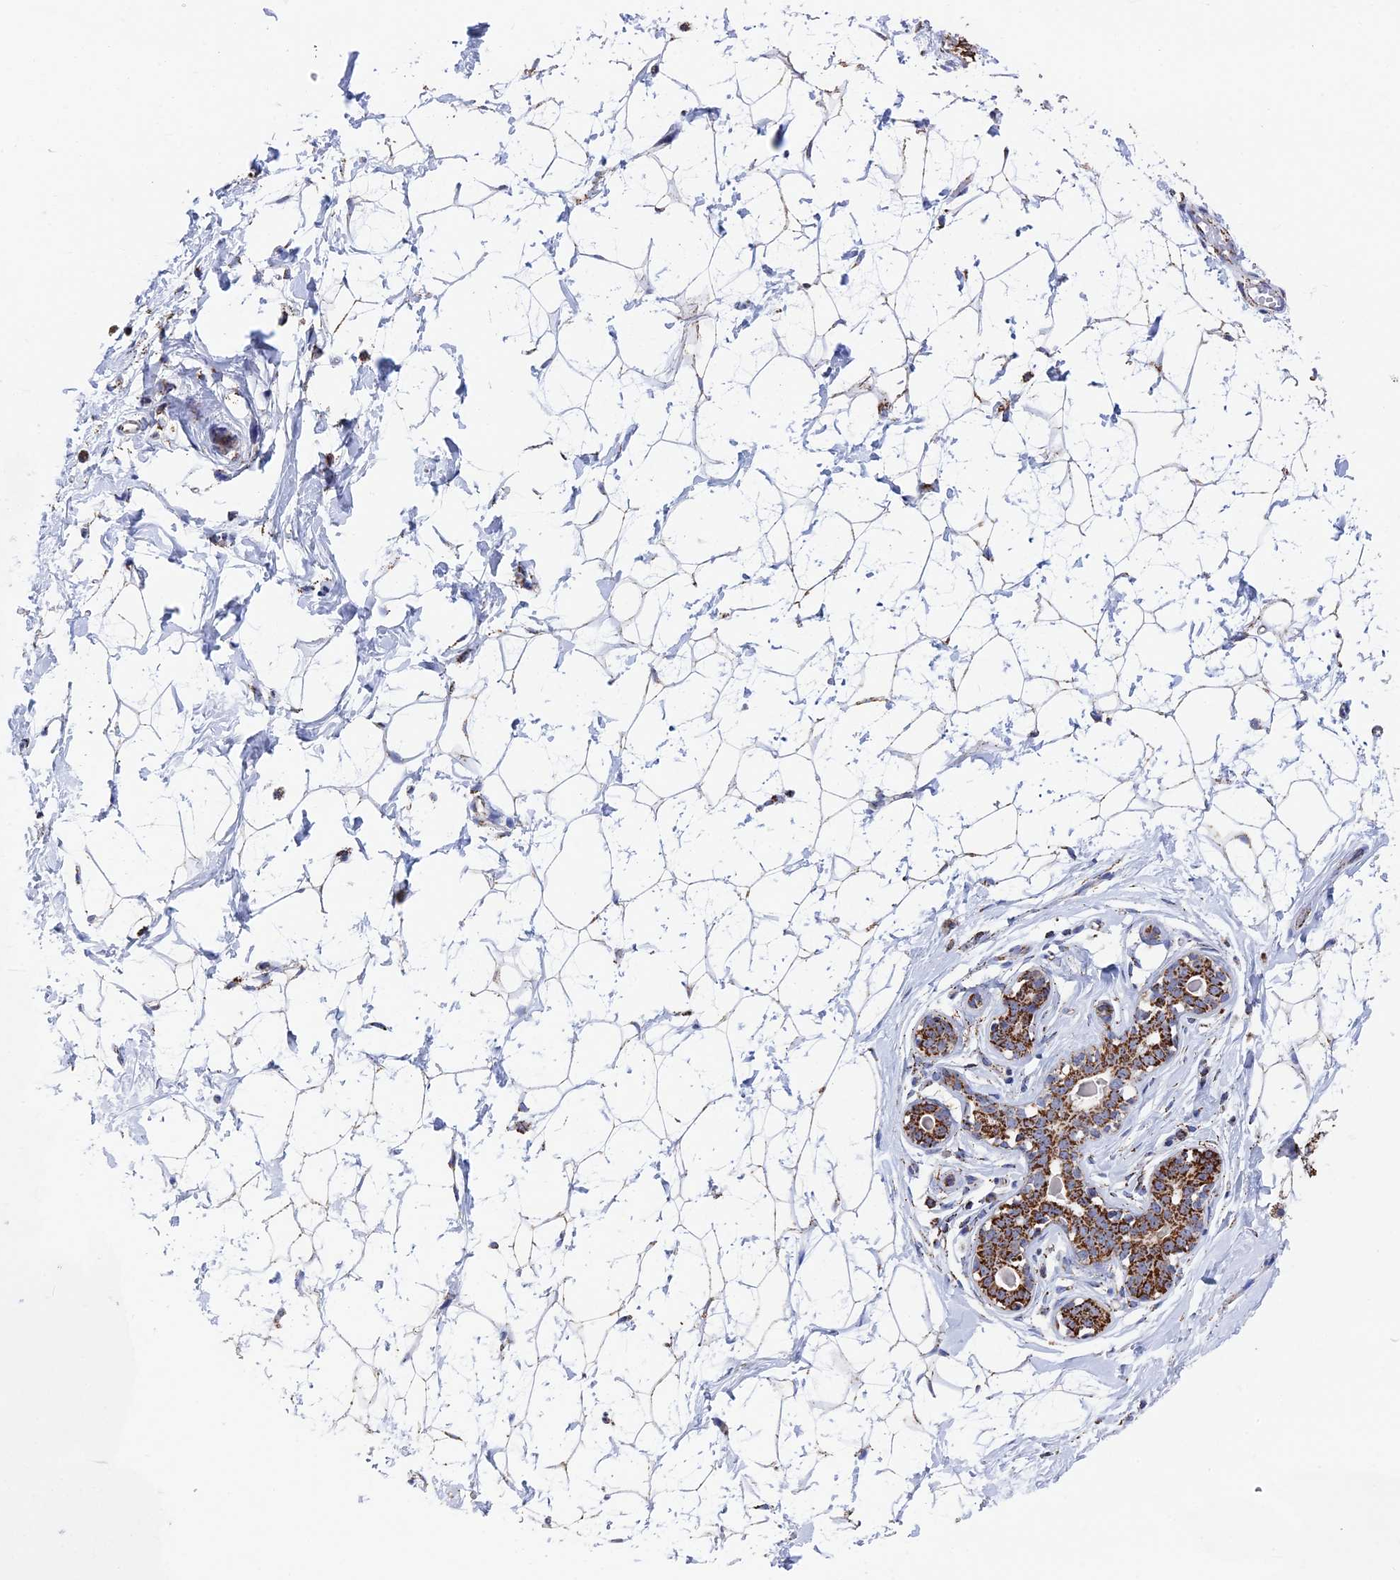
{"staining": {"intensity": "negative", "quantity": "none", "location": "none"}, "tissue": "breast", "cell_type": "Adipocytes", "image_type": "normal", "snomed": [{"axis": "morphology", "description": "Normal tissue, NOS"}, {"axis": "morphology", "description": "Adenoma, NOS"}, {"axis": "topography", "description": "Breast"}], "caption": "IHC of normal human breast exhibits no expression in adipocytes.", "gene": "SEC24D", "patient": {"sex": "female", "age": 23}}